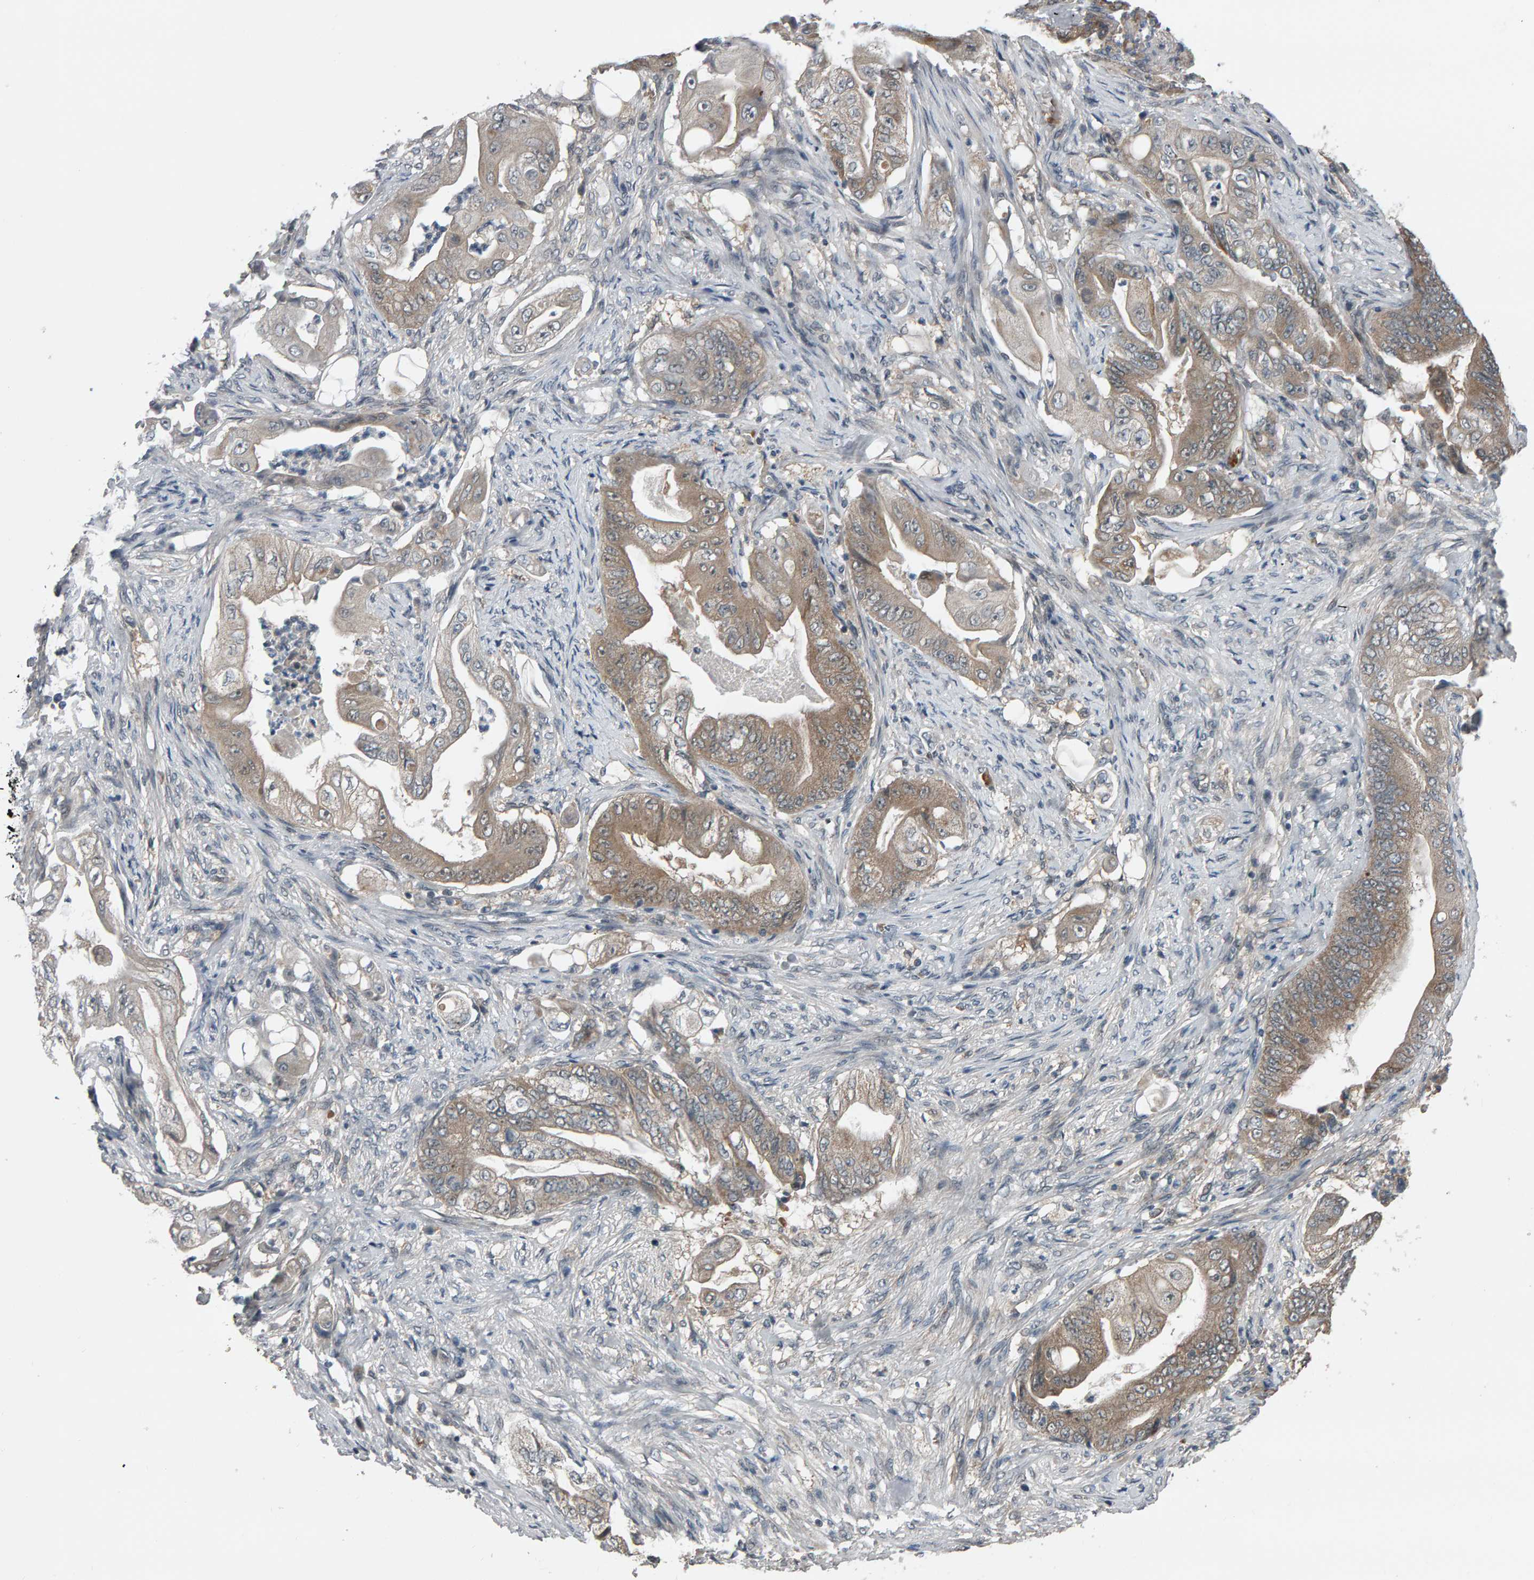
{"staining": {"intensity": "weak", "quantity": "25%-75%", "location": "cytoplasmic/membranous"}, "tissue": "stomach cancer", "cell_type": "Tumor cells", "image_type": "cancer", "snomed": [{"axis": "morphology", "description": "Adenocarcinoma, NOS"}, {"axis": "topography", "description": "Stomach"}], "caption": "Weak cytoplasmic/membranous positivity is appreciated in about 25%-75% of tumor cells in stomach cancer. (Stains: DAB (3,3'-diaminobenzidine) in brown, nuclei in blue, Microscopy: brightfield microscopy at high magnification).", "gene": "COASY", "patient": {"sex": "female", "age": 73}}